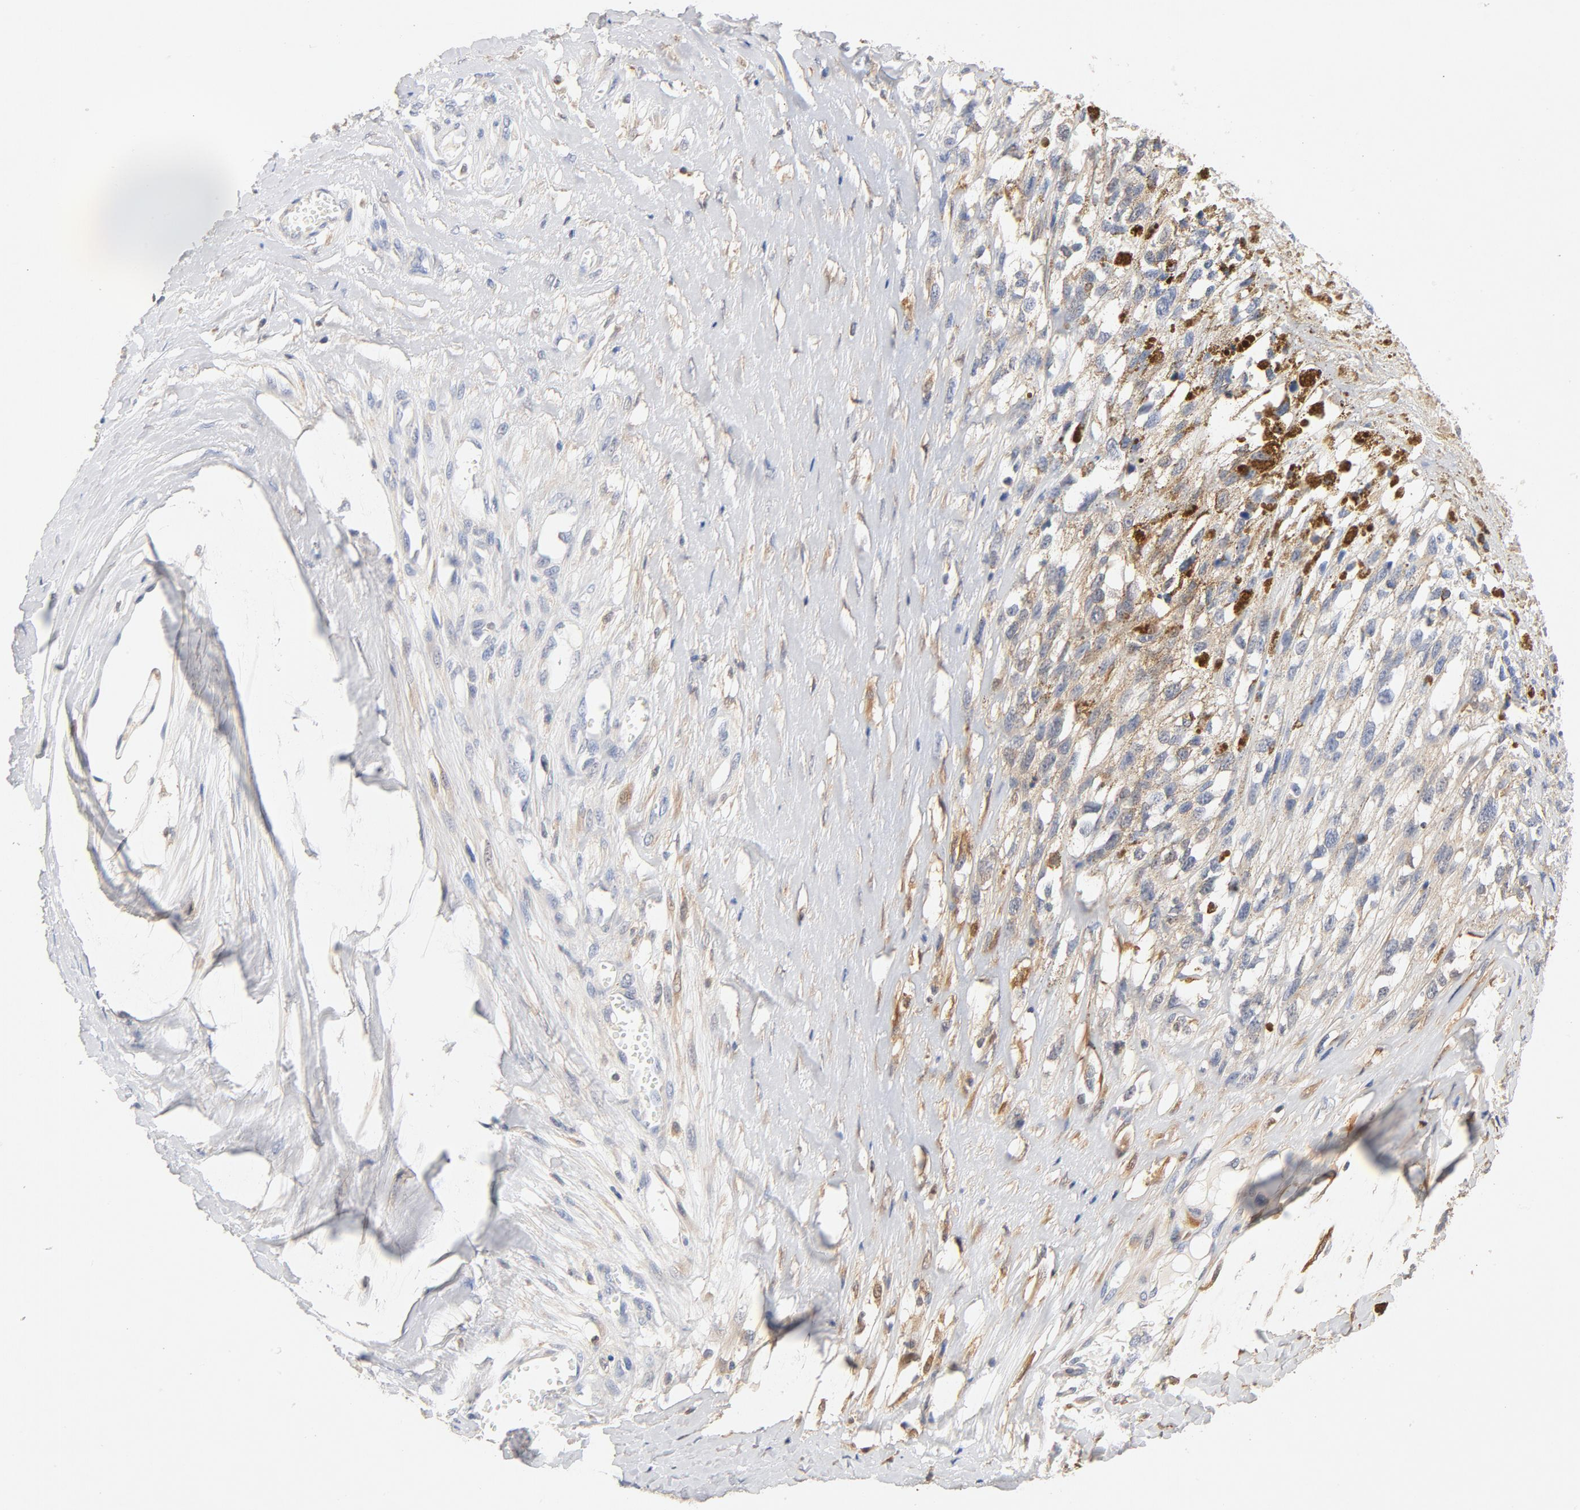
{"staining": {"intensity": "negative", "quantity": "none", "location": "none"}, "tissue": "melanoma", "cell_type": "Tumor cells", "image_type": "cancer", "snomed": [{"axis": "morphology", "description": "Malignant melanoma, Metastatic site"}, {"axis": "topography", "description": "Lymph node"}], "caption": "Immunohistochemistry (IHC) image of melanoma stained for a protein (brown), which demonstrates no positivity in tumor cells.", "gene": "STAT1", "patient": {"sex": "male", "age": 59}}